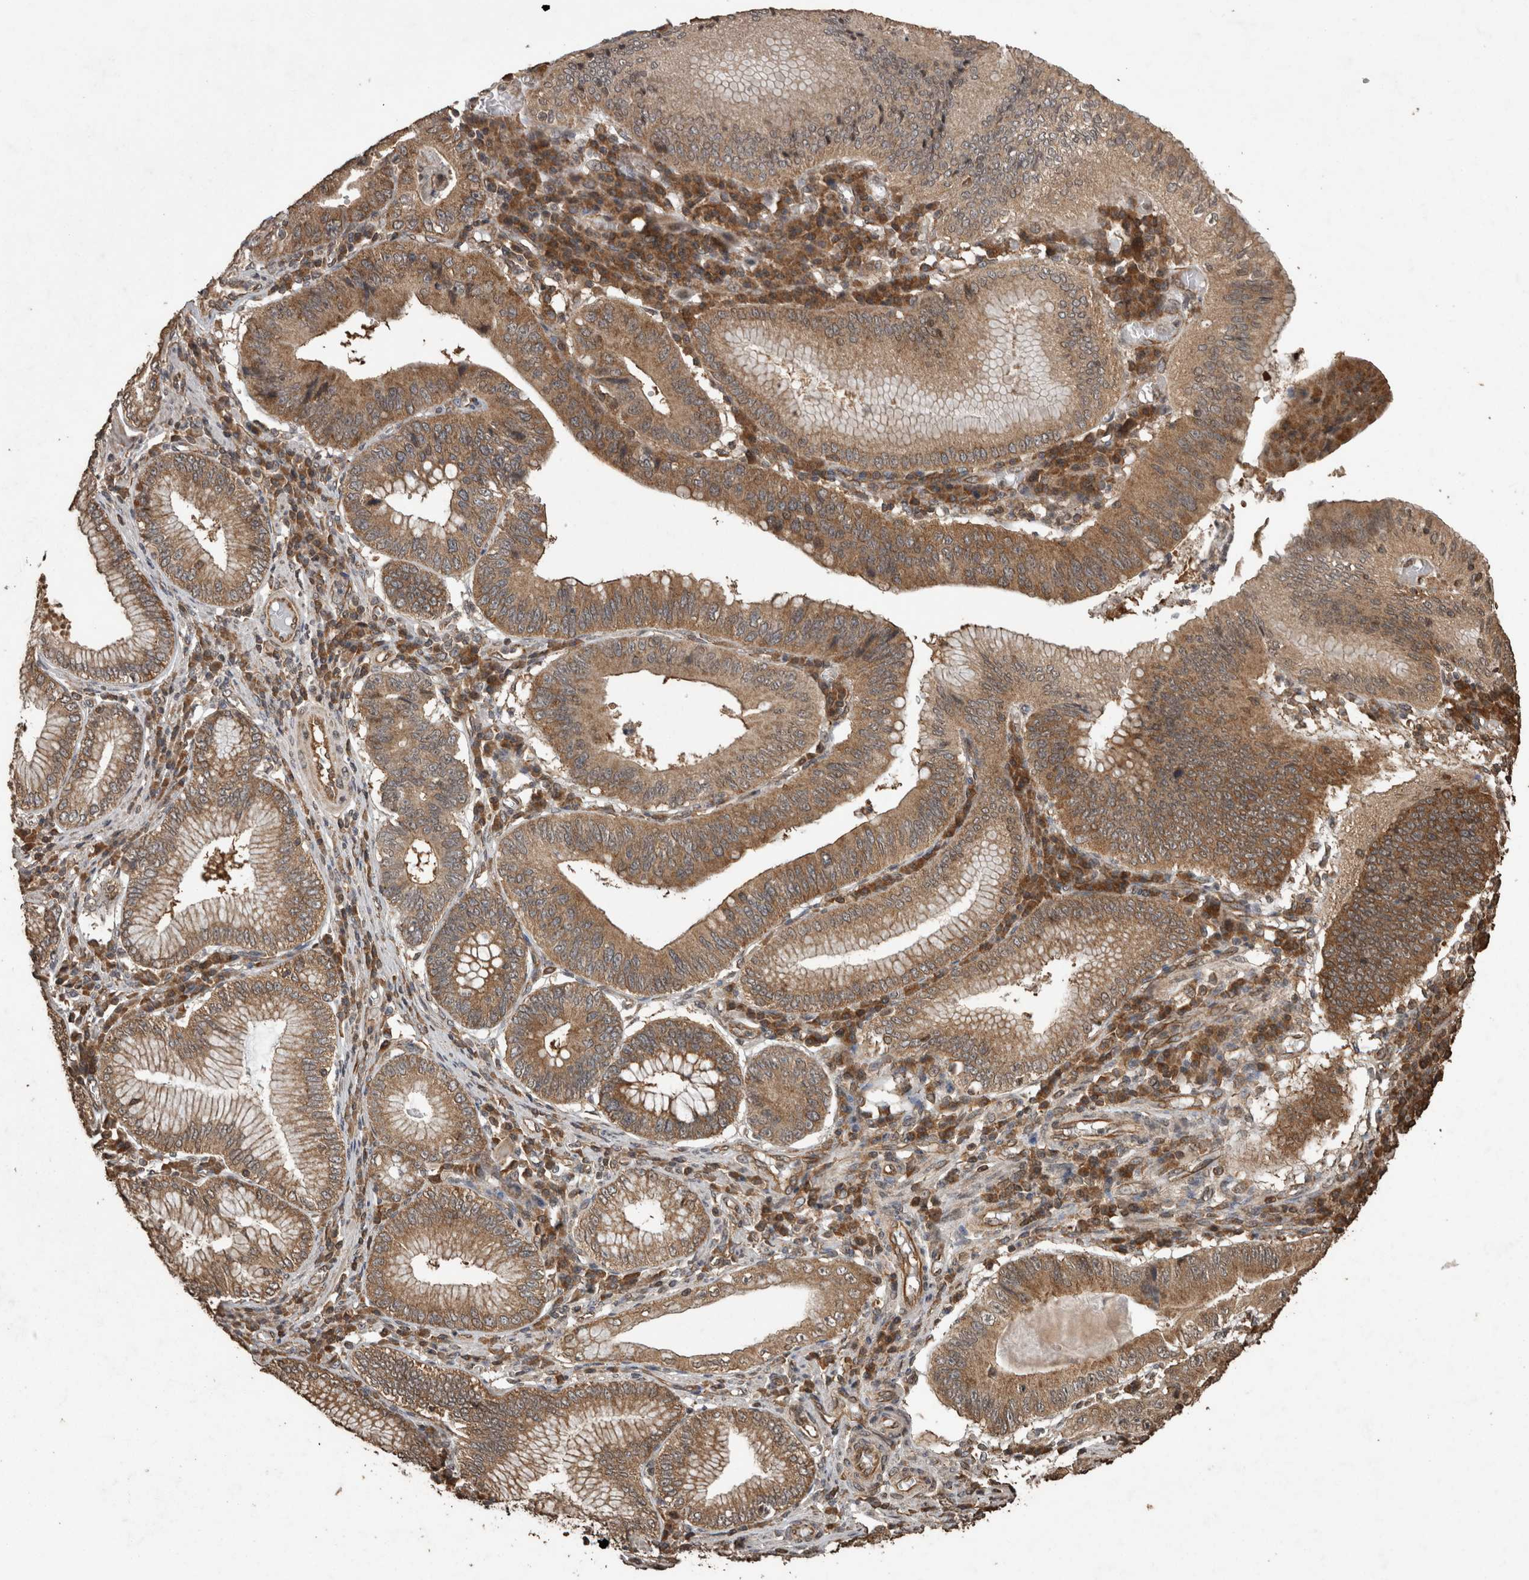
{"staining": {"intensity": "moderate", "quantity": ">75%", "location": "cytoplasmic/membranous"}, "tissue": "stomach cancer", "cell_type": "Tumor cells", "image_type": "cancer", "snomed": [{"axis": "morphology", "description": "Adenocarcinoma, NOS"}, {"axis": "topography", "description": "Stomach"}], "caption": "Moderate cytoplasmic/membranous expression for a protein is present in approximately >75% of tumor cells of adenocarcinoma (stomach) using immunohistochemistry (IHC).", "gene": "PINK1", "patient": {"sex": "male", "age": 59}}